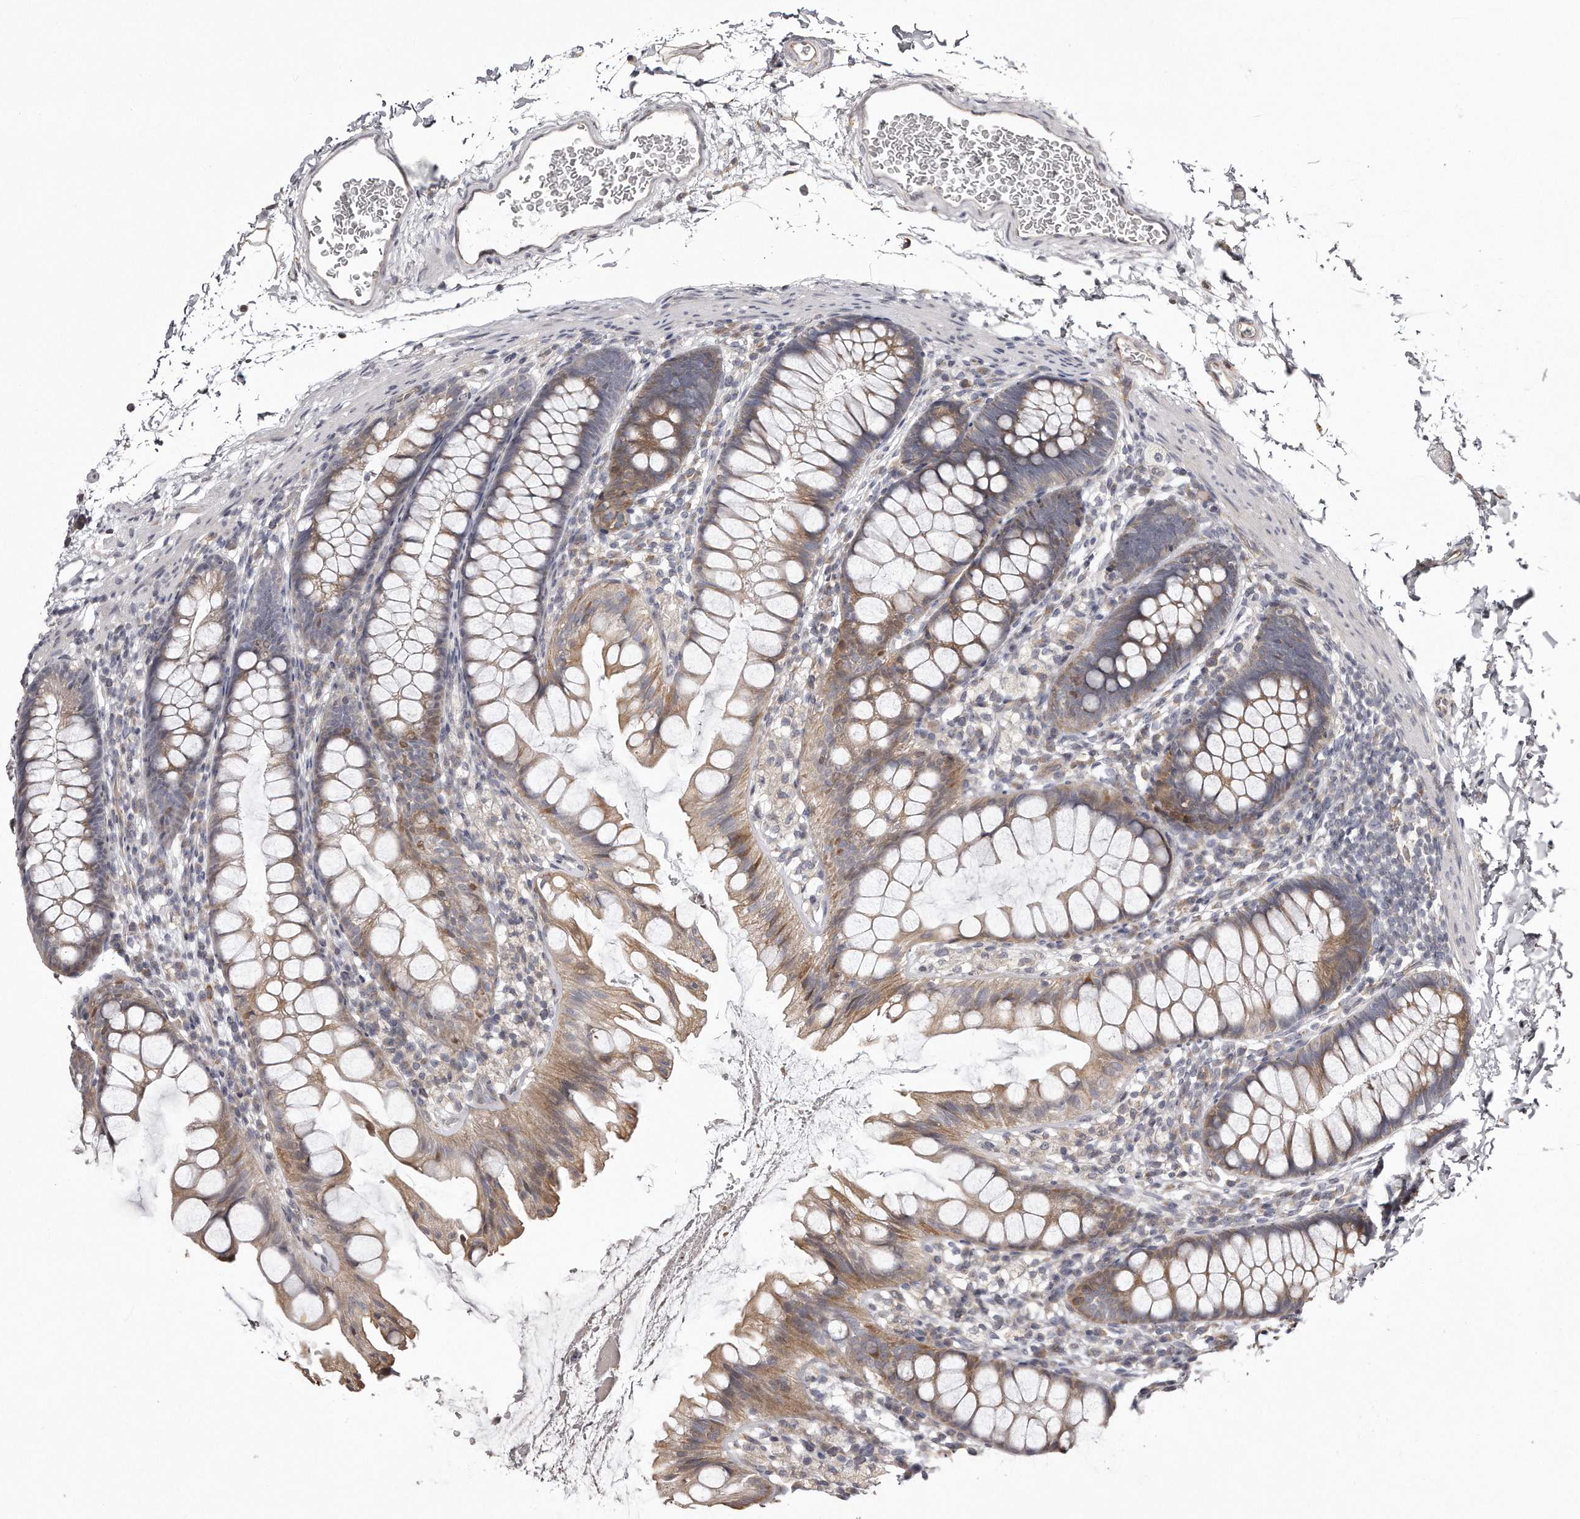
{"staining": {"intensity": "negative", "quantity": "none", "location": "none"}, "tissue": "colon", "cell_type": "Endothelial cells", "image_type": "normal", "snomed": [{"axis": "morphology", "description": "Normal tissue, NOS"}, {"axis": "topography", "description": "Colon"}], "caption": "Image shows no protein staining in endothelial cells of normal colon.", "gene": "TRAPPC14", "patient": {"sex": "female", "age": 62}}